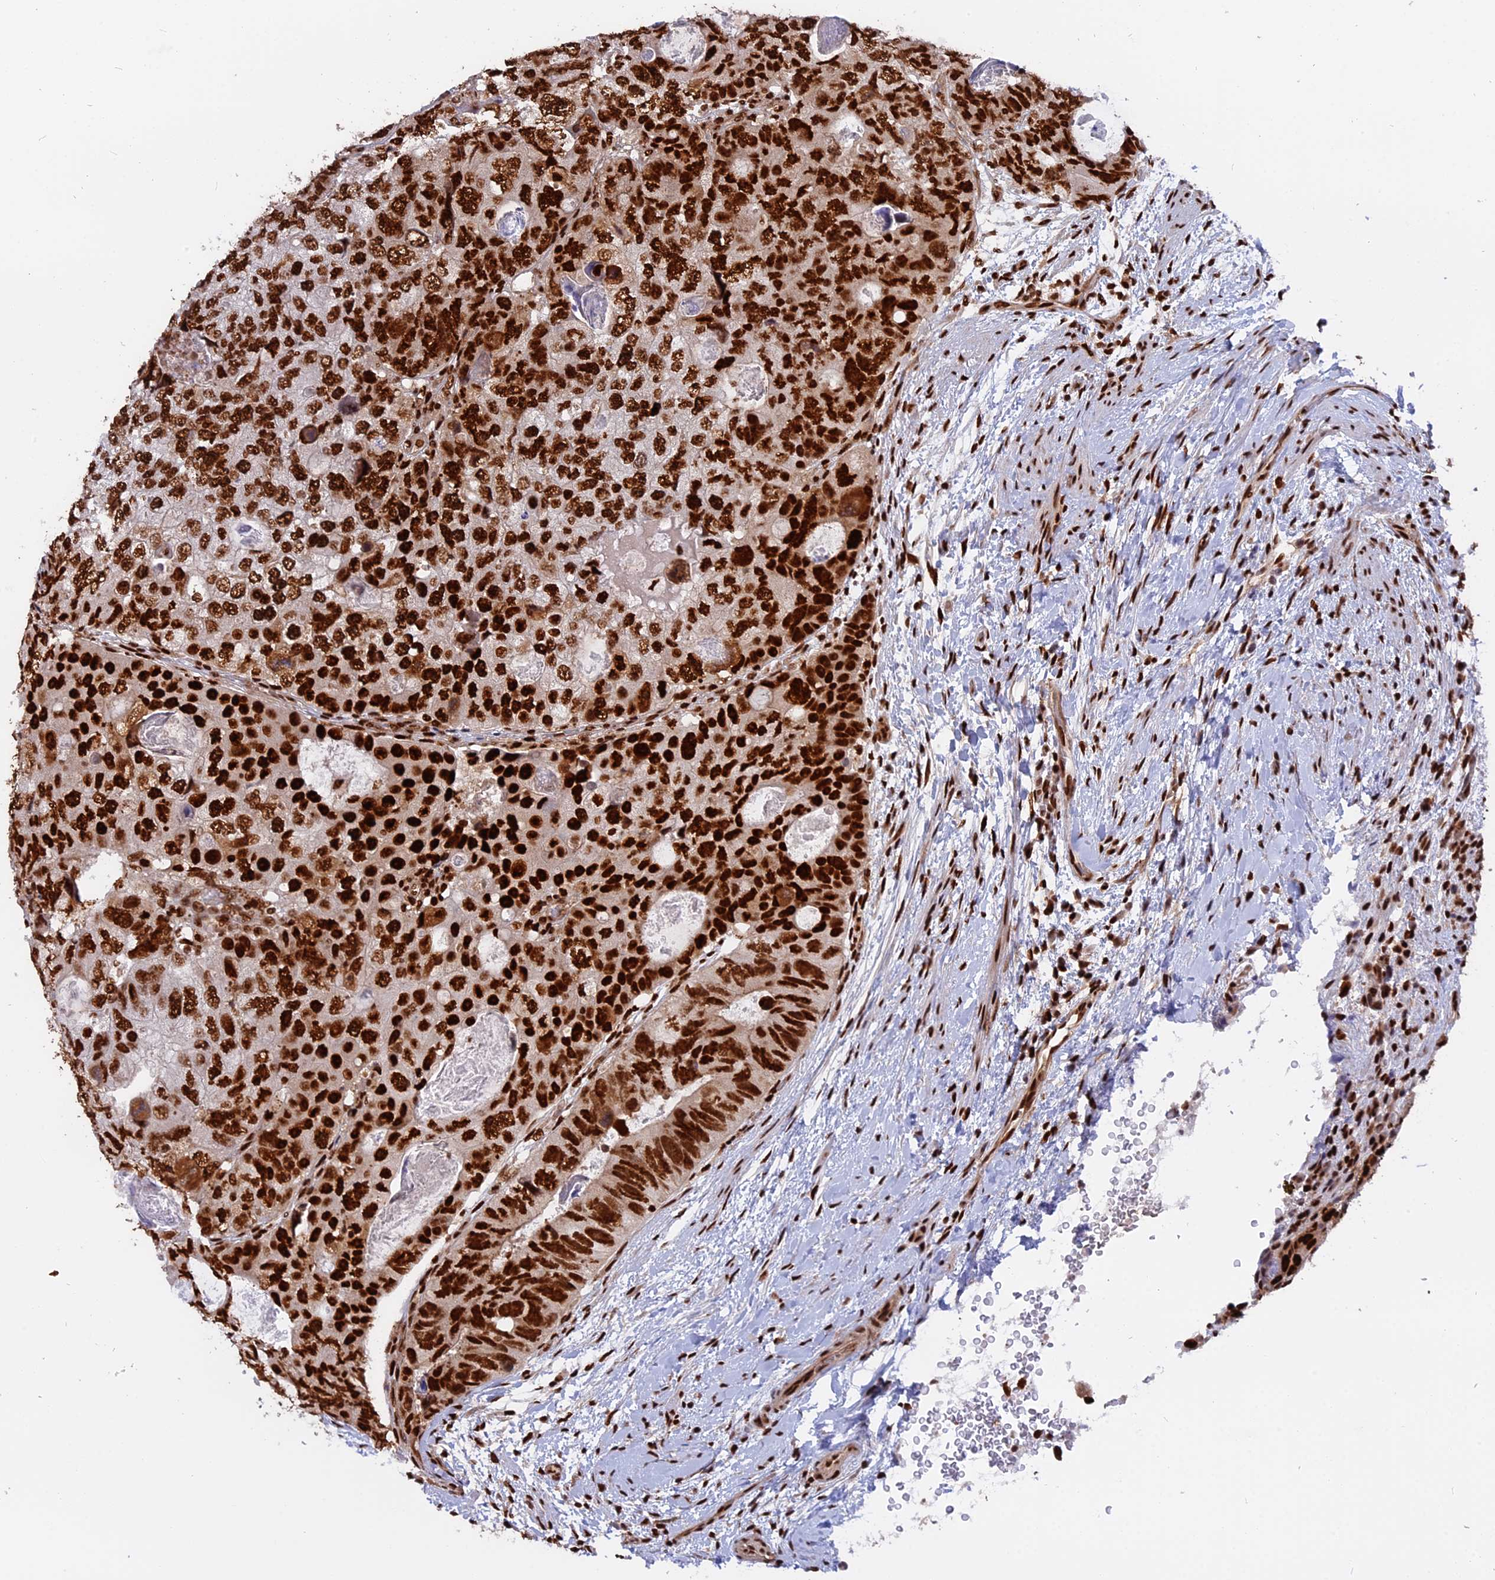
{"staining": {"intensity": "strong", "quantity": ">75%", "location": "nuclear"}, "tissue": "colorectal cancer", "cell_type": "Tumor cells", "image_type": "cancer", "snomed": [{"axis": "morphology", "description": "Adenocarcinoma, NOS"}, {"axis": "topography", "description": "Rectum"}], "caption": "IHC histopathology image of neoplastic tissue: colorectal adenocarcinoma stained using immunohistochemistry displays high levels of strong protein expression localized specifically in the nuclear of tumor cells, appearing as a nuclear brown color.", "gene": "RAMAC", "patient": {"sex": "male", "age": 59}}